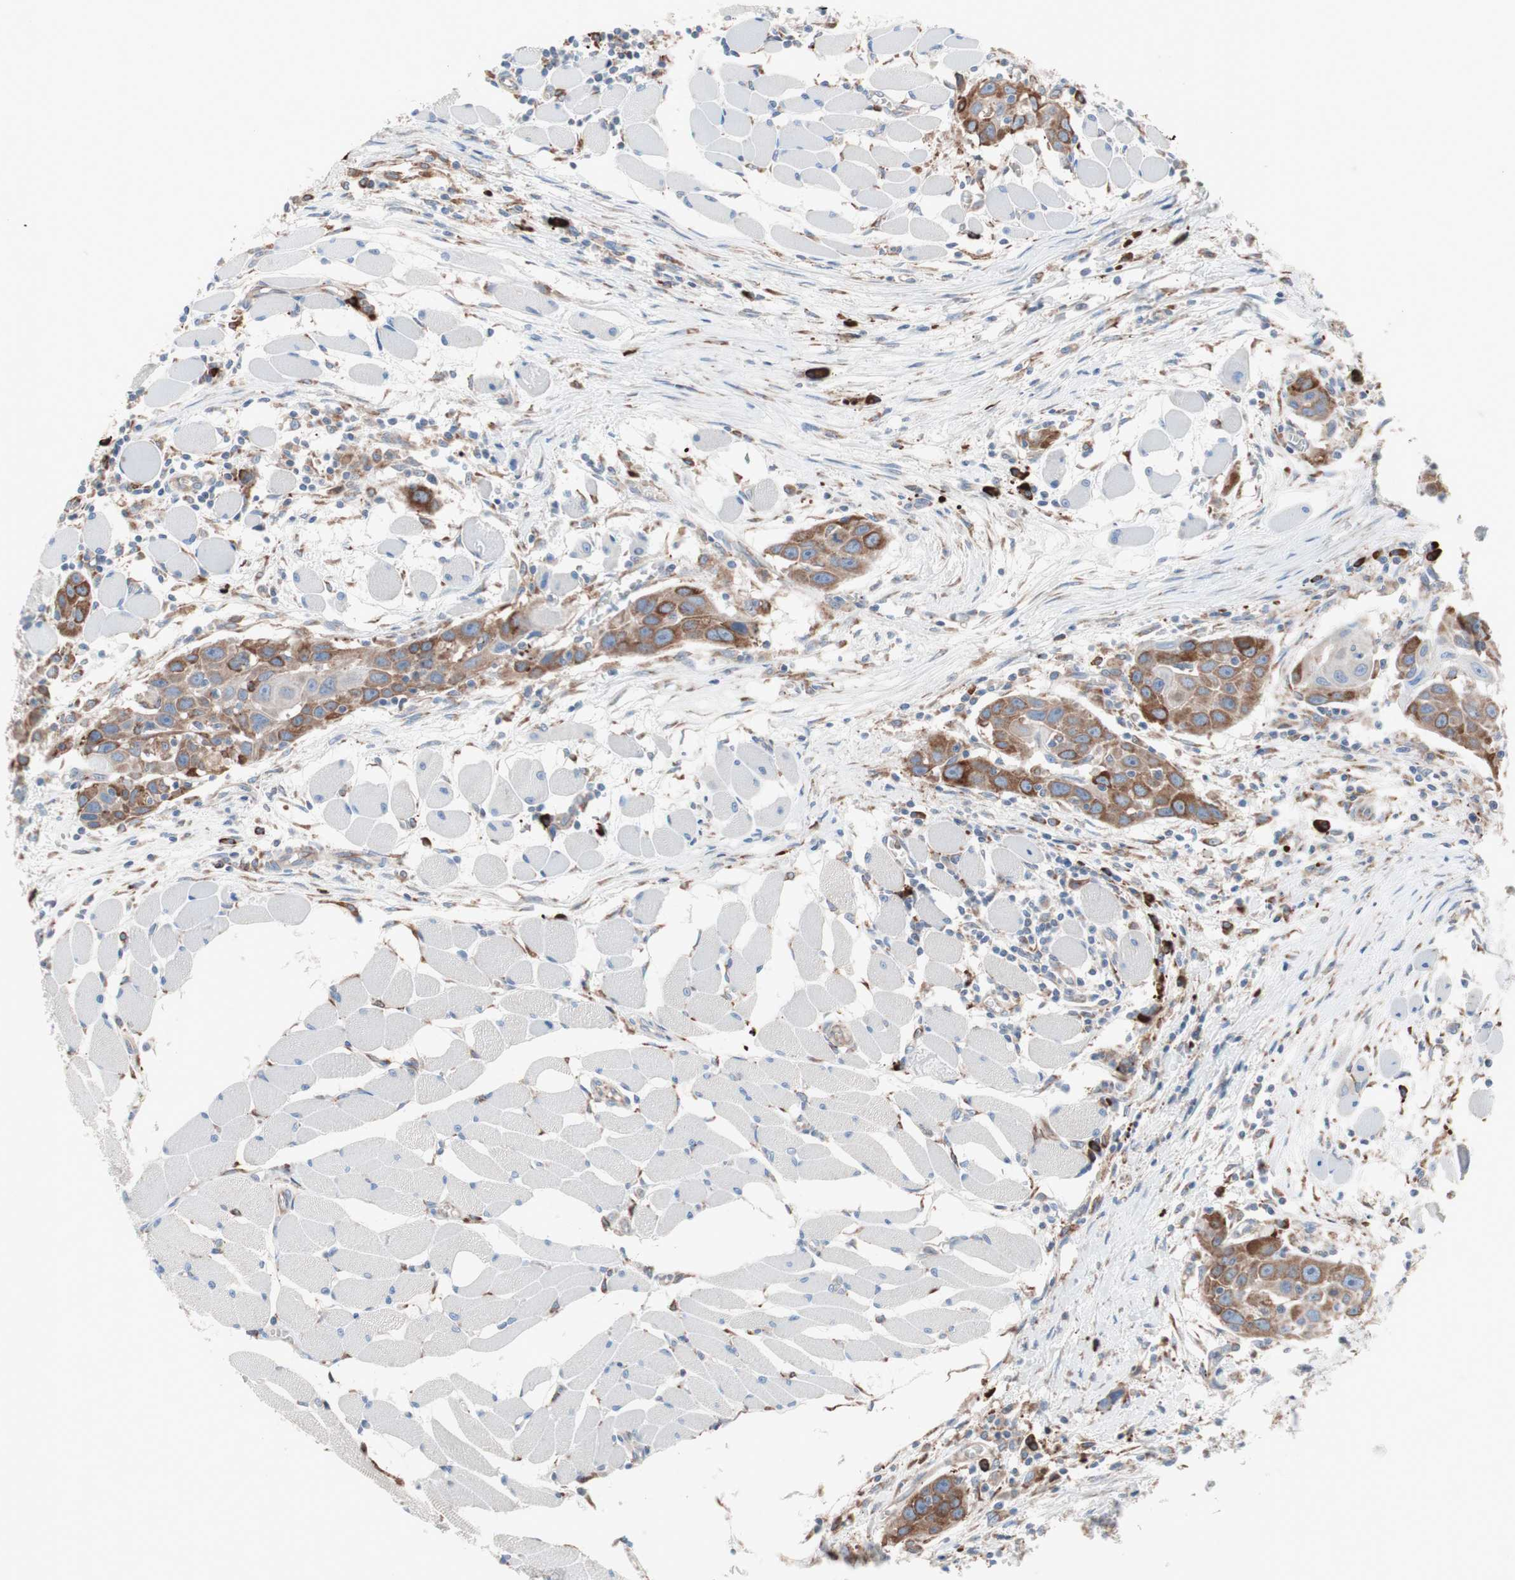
{"staining": {"intensity": "moderate", "quantity": ">75%", "location": "cytoplasmic/membranous"}, "tissue": "head and neck cancer", "cell_type": "Tumor cells", "image_type": "cancer", "snomed": [{"axis": "morphology", "description": "Squamous cell carcinoma, NOS"}, {"axis": "topography", "description": "Oral tissue"}, {"axis": "topography", "description": "Head-Neck"}], "caption": "The immunohistochemical stain labels moderate cytoplasmic/membranous expression in tumor cells of squamous cell carcinoma (head and neck) tissue.", "gene": "SLC27A4", "patient": {"sex": "female", "age": 50}}